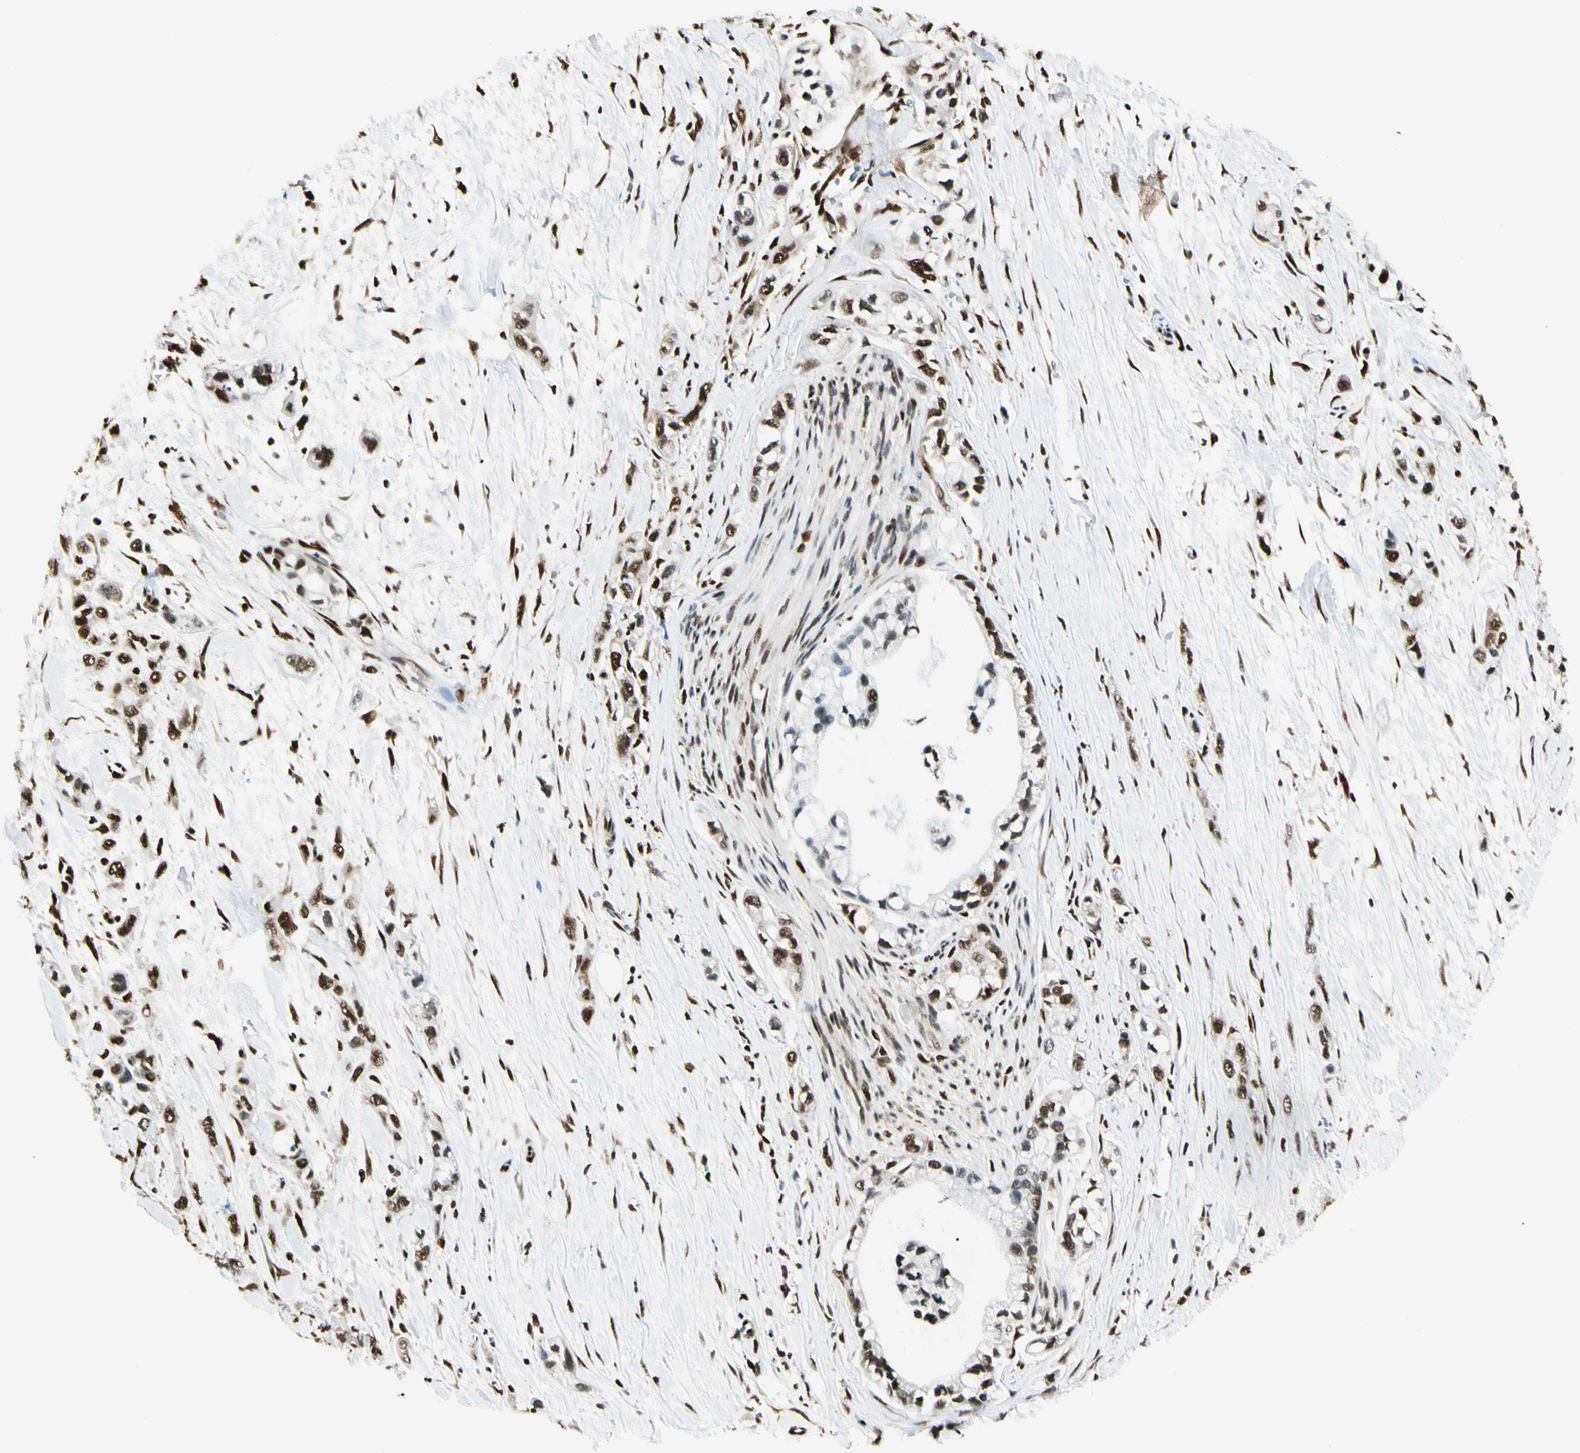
{"staining": {"intensity": "strong", "quantity": ">75%", "location": "nuclear"}, "tissue": "pancreatic cancer", "cell_type": "Tumor cells", "image_type": "cancer", "snomed": [{"axis": "morphology", "description": "Adenocarcinoma, NOS"}, {"axis": "topography", "description": "Pancreas"}], "caption": "Immunohistochemical staining of human adenocarcinoma (pancreatic) displays high levels of strong nuclear protein expression in about >75% of tumor cells.", "gene": "FUS", "patient": {"sex": "male", "age": 74}}